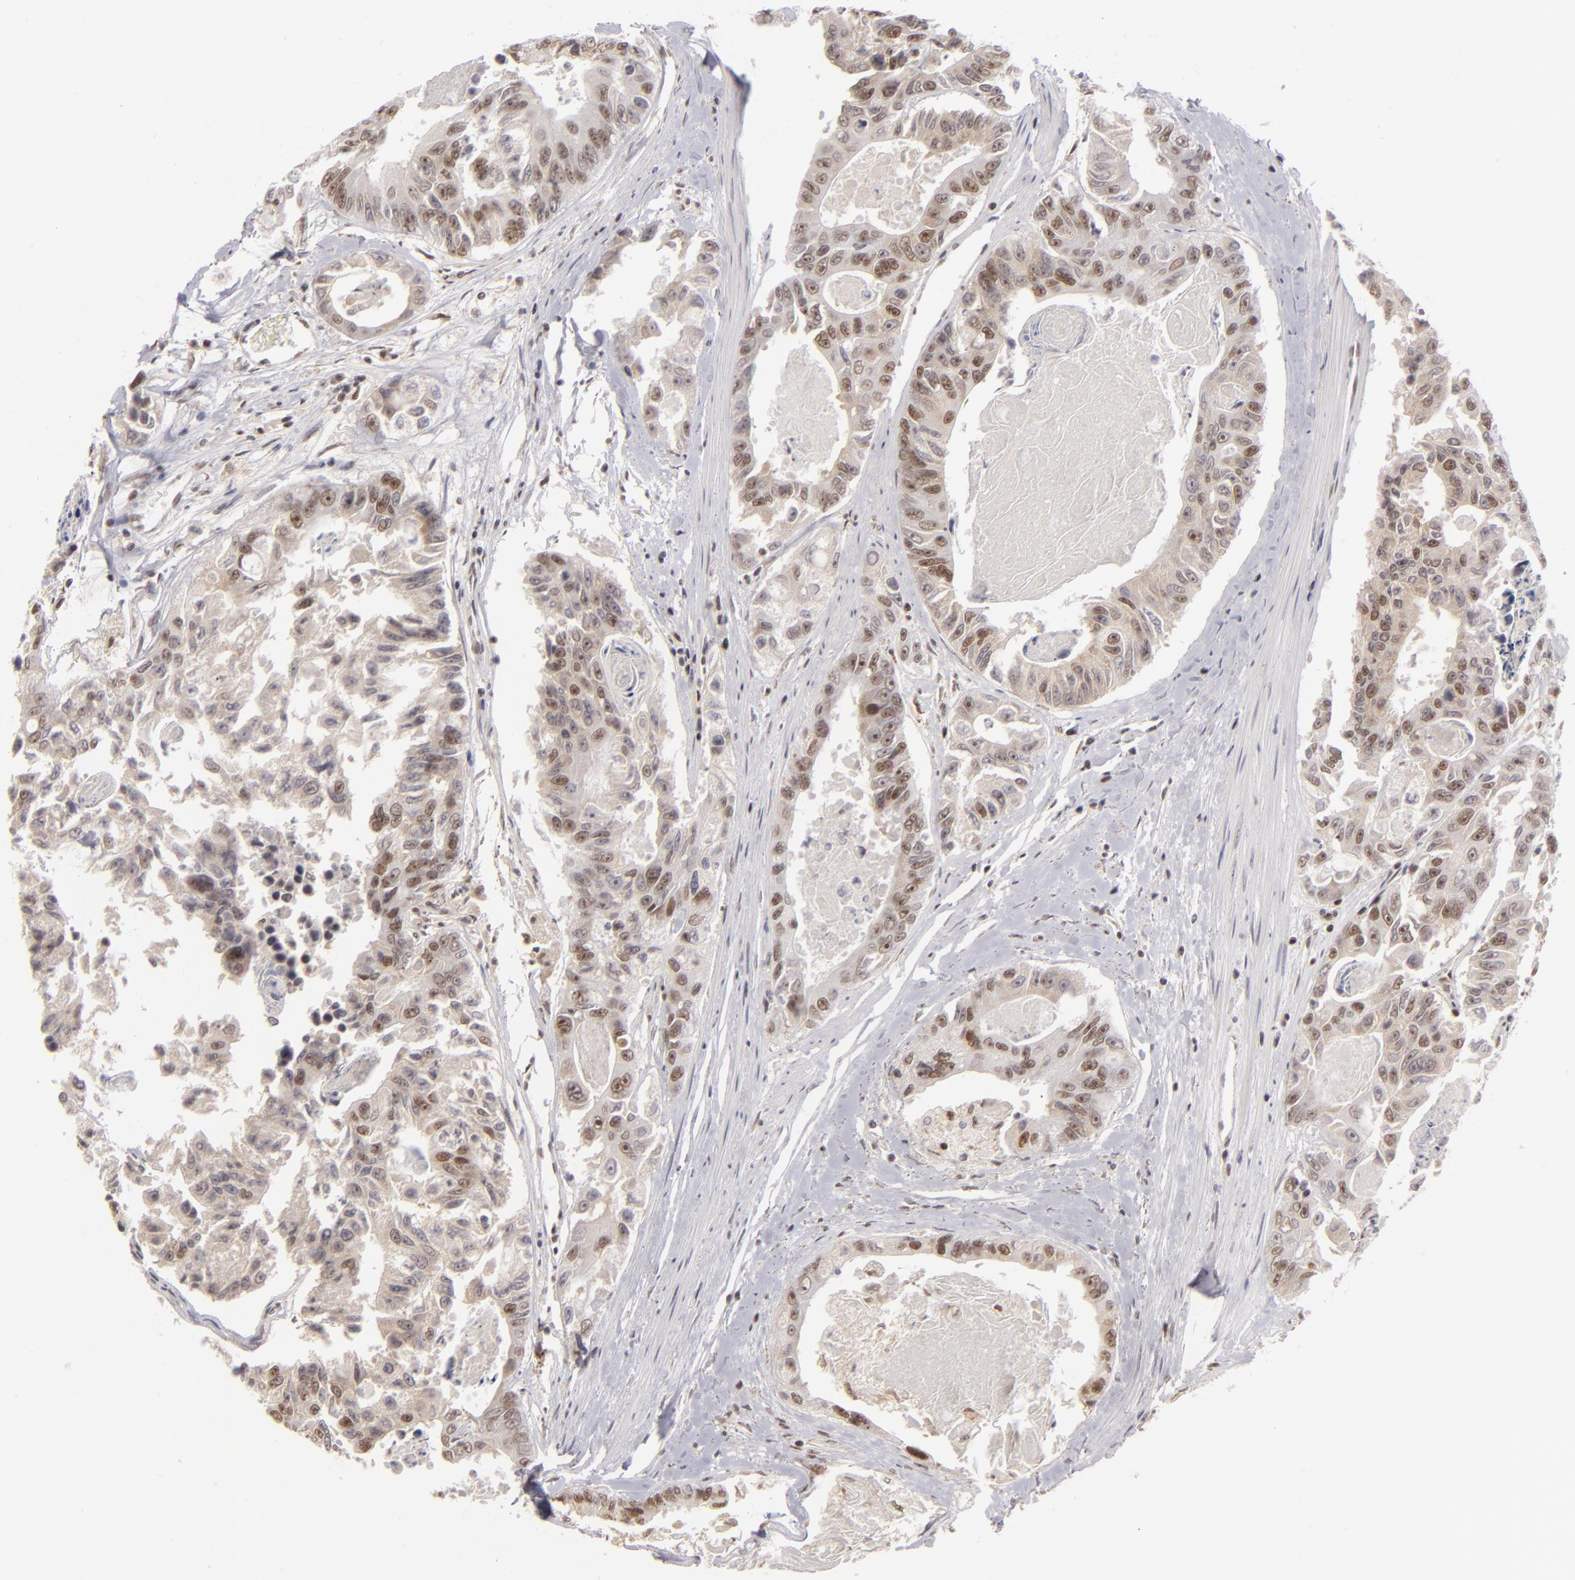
{"staining": {"intensity": "moderate", "quantity": ">75%", "location": "nuclear"}, "tissue": "colorectal cancer", "cell_type": "Tumor cells", "image_type": "cancer", "snomed": [{"axis": "morphology", "description": "Adenocarcinoma, NOS"}, {"axis": "topography", "description": "Colon"}], "caption": "Protein staining demonstrates moderate nuclear positivity in about >75% of tumor cells in colorectal cancer.", "gene": "DAXX", "patient": {"sex": "female", "age": 86}}